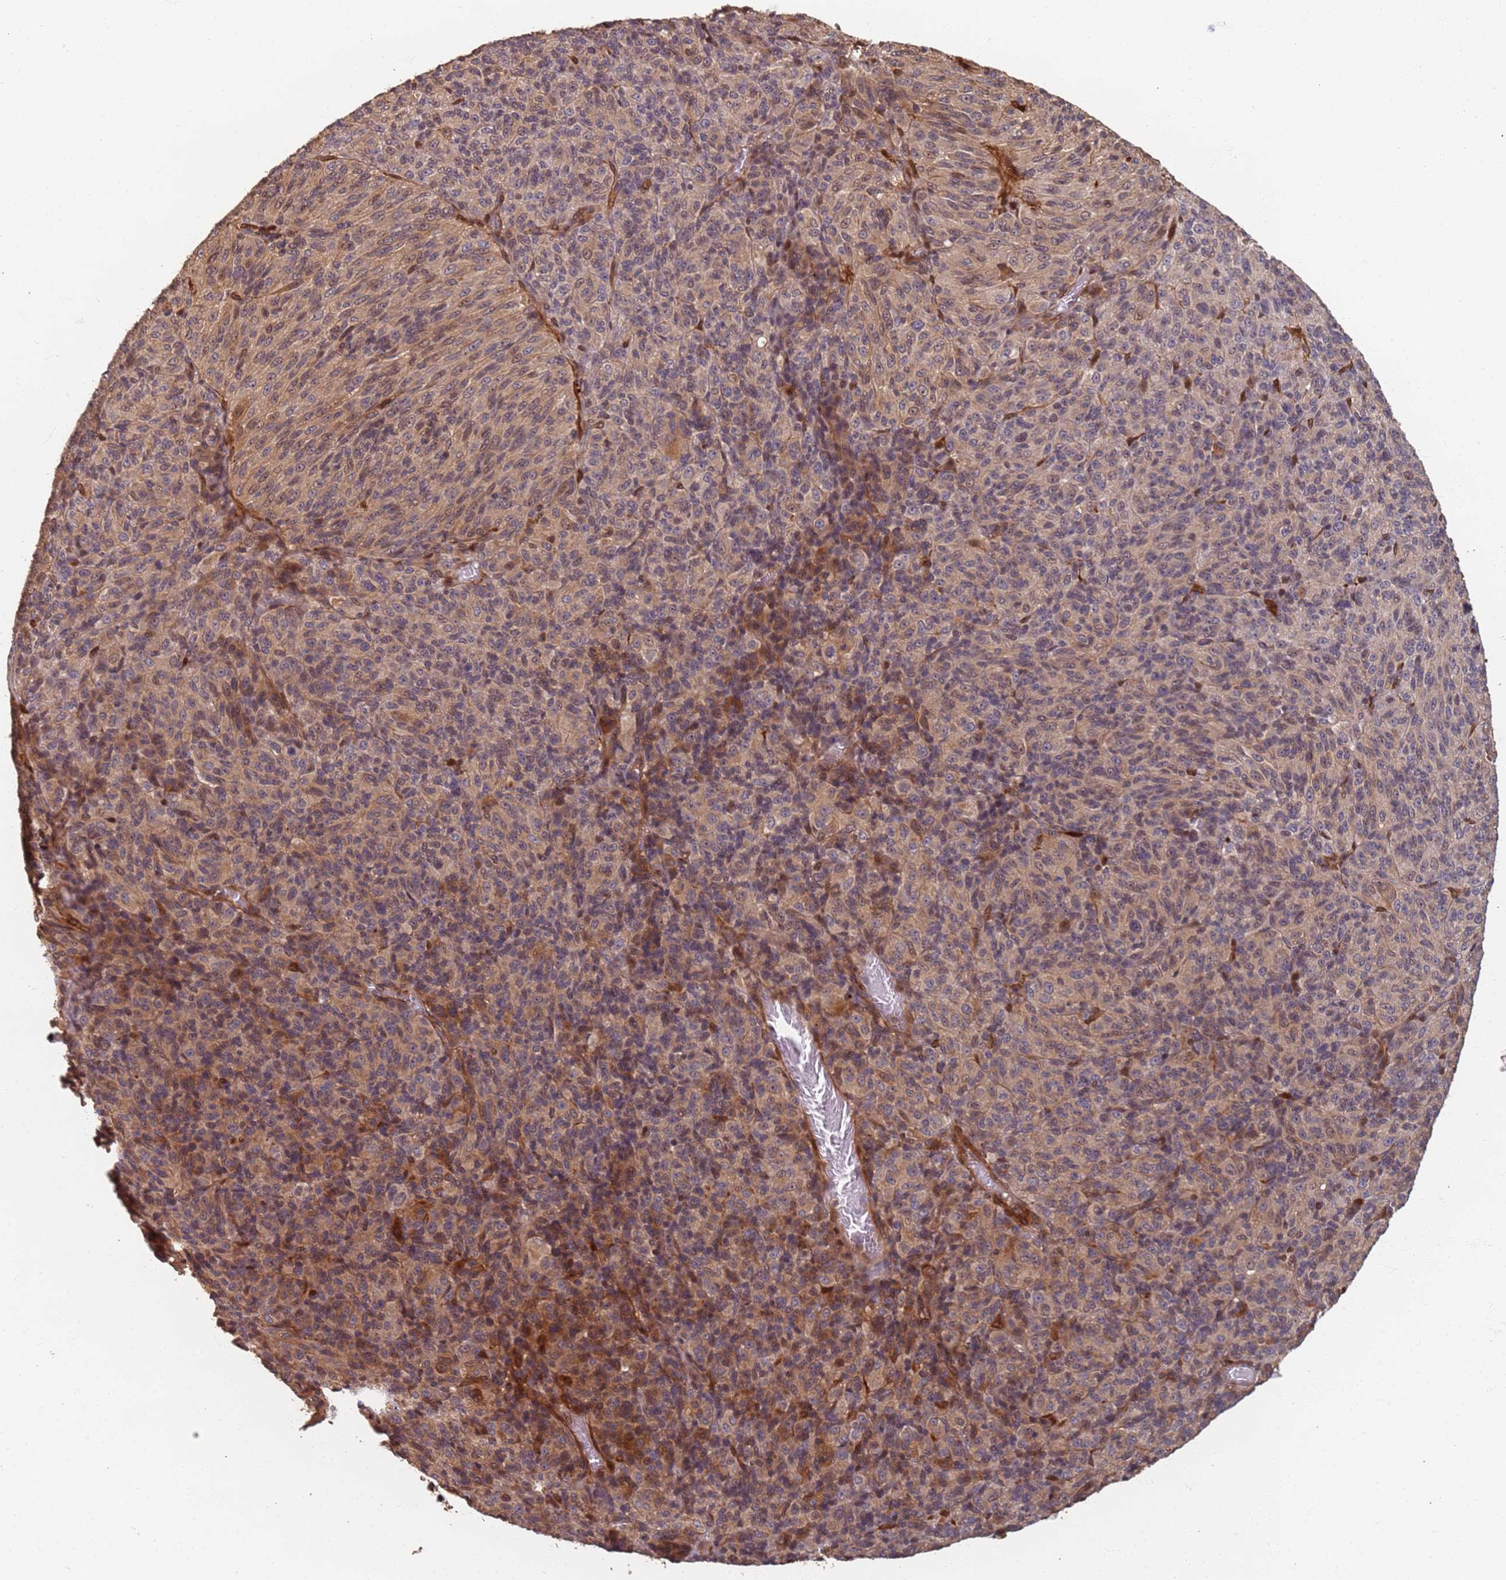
{"staining": {"intensity": "weak", "quantity": ">75%", "location": "cytoplasmic/membranous"}, "tissue": "melanoma", "cell_type": "Tumor cells", "image_type": "cancer", "snomed": [{"axis": "morphology", "description": "Malignant melanoma, Metastatic site"}, {"axis": "topography", "description": "Brain"}], "caption": "Malignant melanoma (metastatic site) stained for a protein demonstrates weak cytoplasmic/membranous positivity in tumor cells. The staining is performed using DAB brown chromogen to label protein expression. The nuclei are counter-stained blue using hematoxylin.", "gene": "SDCCAG8", "patient": {"sex": "female", "age": 56}}